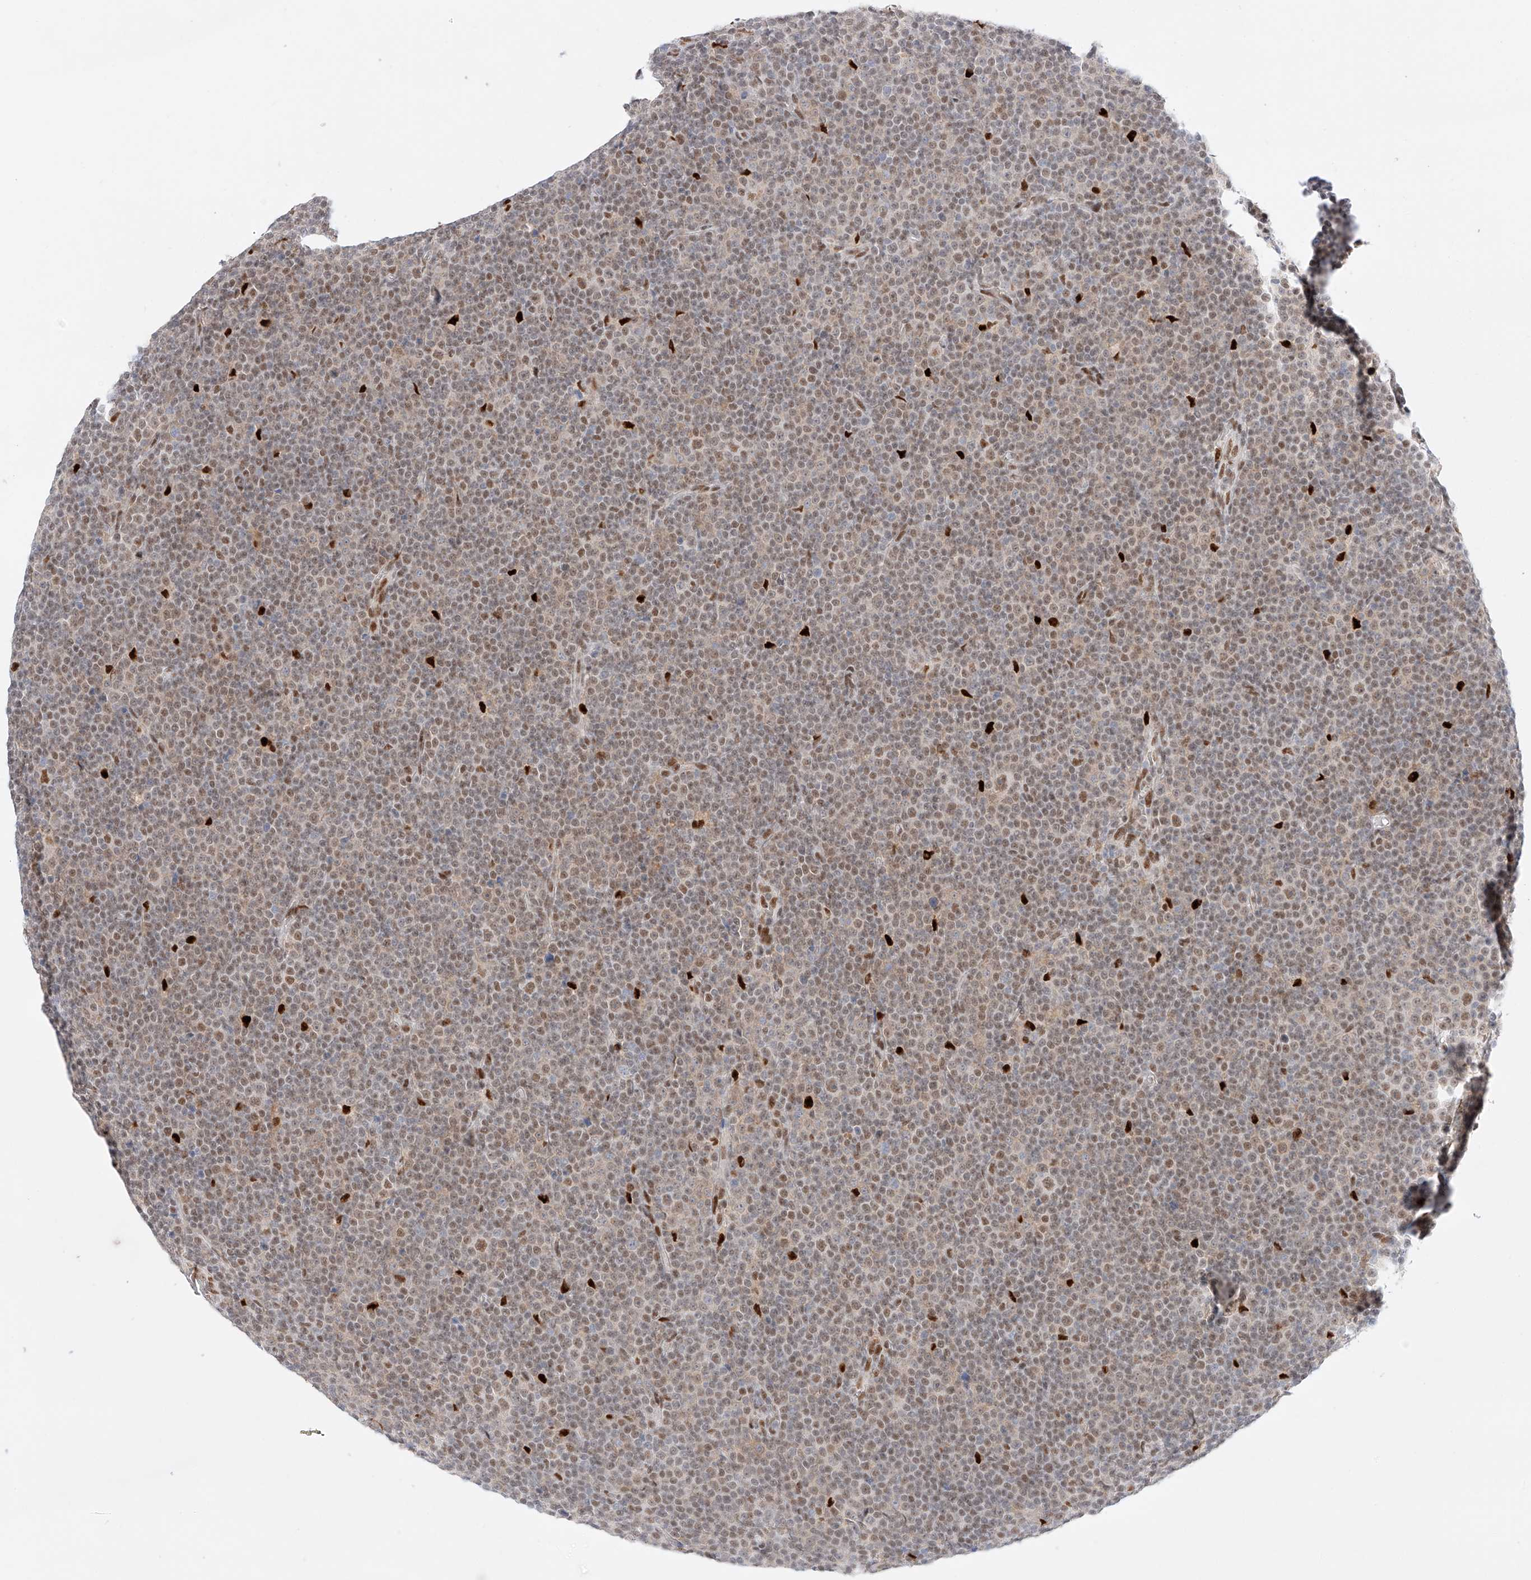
{"staining": {"intensity": "moderate", "quantity": "25%-75%", "location": "nuclear"}, "tissue": "lymphoma", "cell_type": "Tumor cells", "image_type": "cancer", "snomed": [{"axis": "morphology", "description": "Malignant lymphoma, non-Hodgkin's type, Low grade"}, {"axis": "topography", "description": "Lymph node"}], "caption": "Immunohistochemistry (IHC) micrograph of neoplastic tissue: human low-grade malignant lymphoma, non-Hodgkin's type stained using immunohistochemistry shows medium levels of moderate protein expression localized specifically in the nuclear of tumor cells, appearing as a nuclear brown color.", "gene": "APIP", "patient": {"sex": "female", "age": 67}}